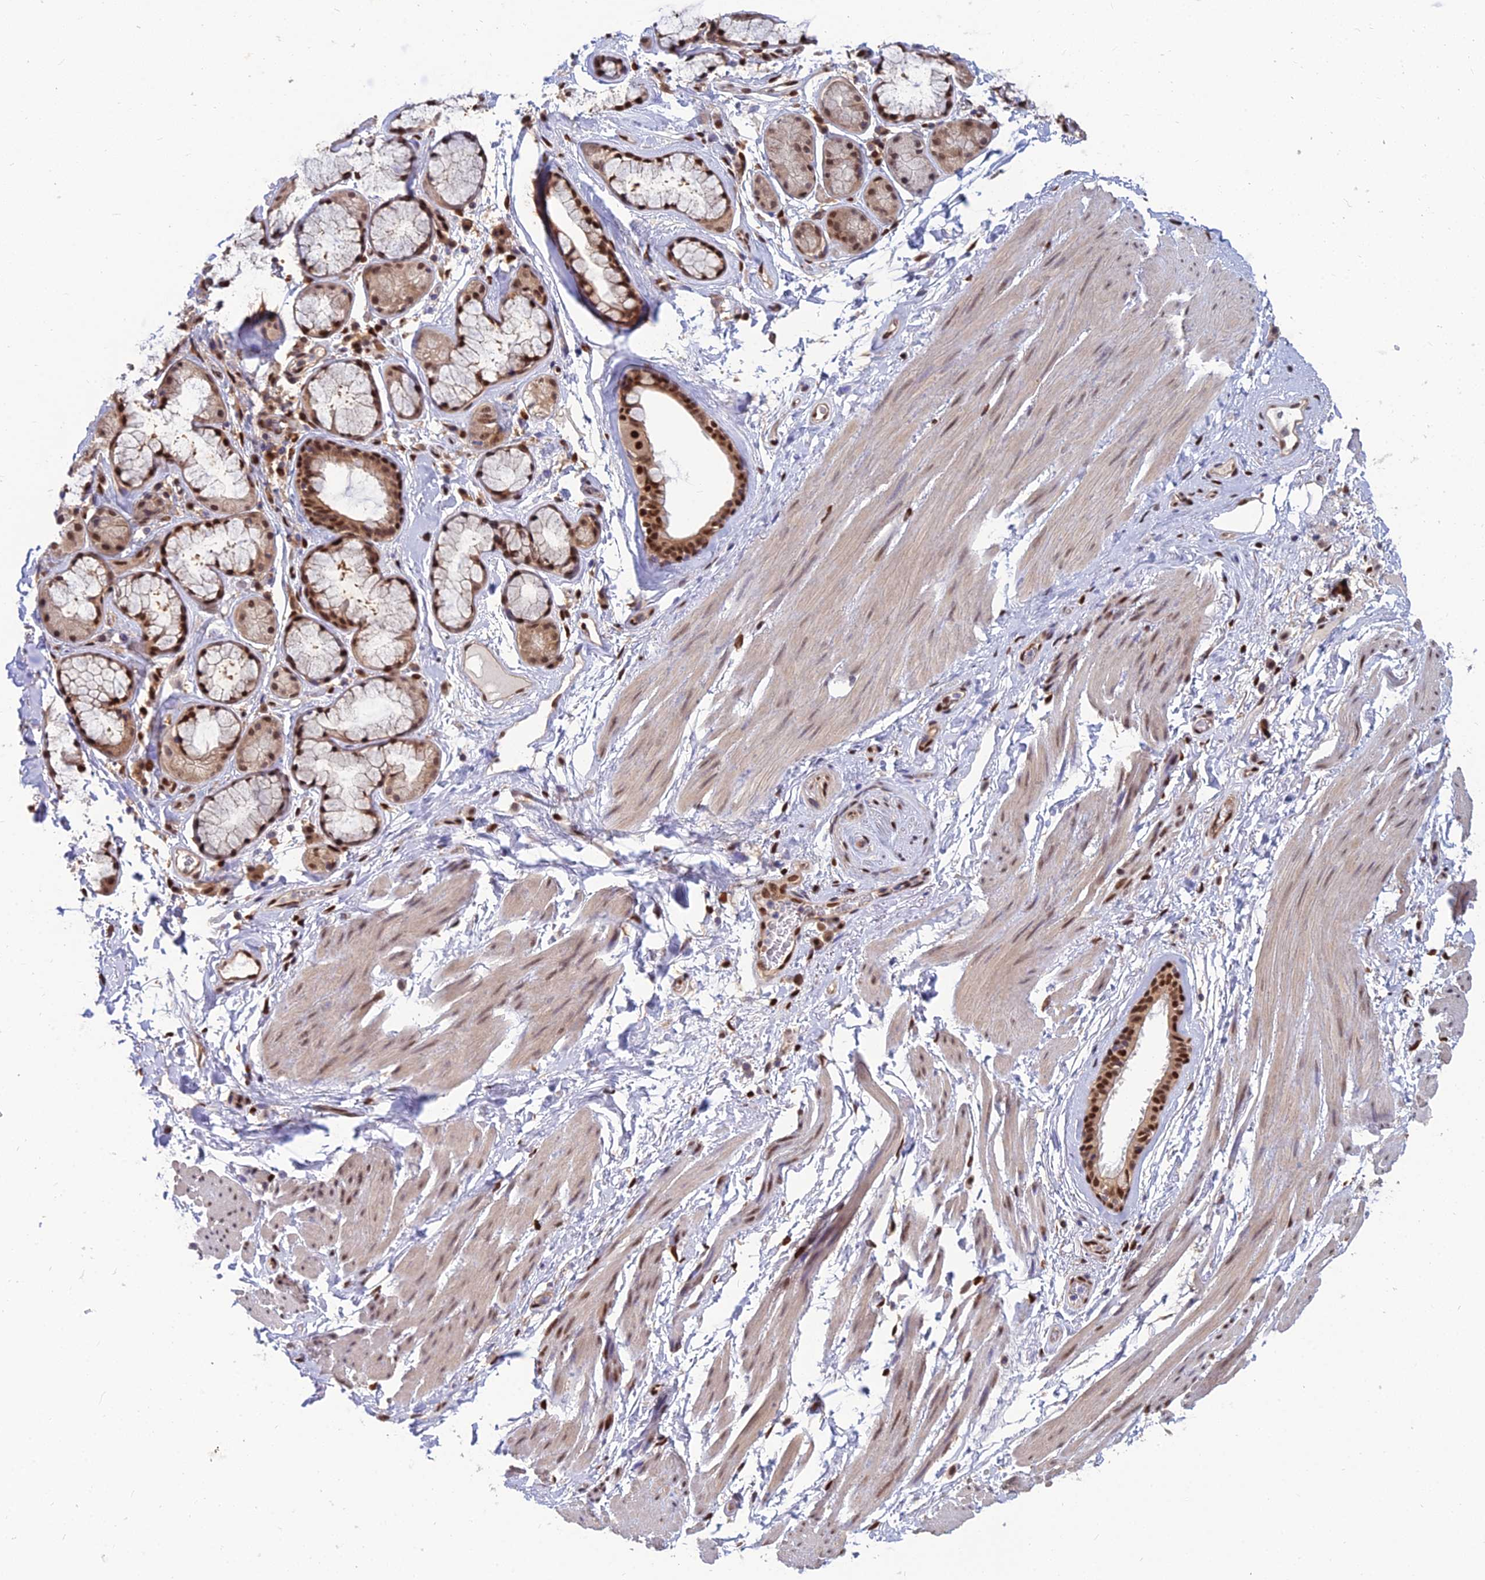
{"staining": {"intensity": "moderate", "quantity": ">75%", "location": "nuclear"}, "tissue": "adipose tissue", "cell_type": "Adipocytes", "image_type": "normal", "snomed": [{"axis": "morphology", "description": "Normal tissue, NOS"}, {"axis": "topography", "description": "Cartilage tissue"}], "caption": "Adipocytes reveal moderate nuclear expression in approximately >75% of cells in unremarkable adipose tissue.", "gene": "DNPEP", "patient": {"sex": "female", "age": 63}}